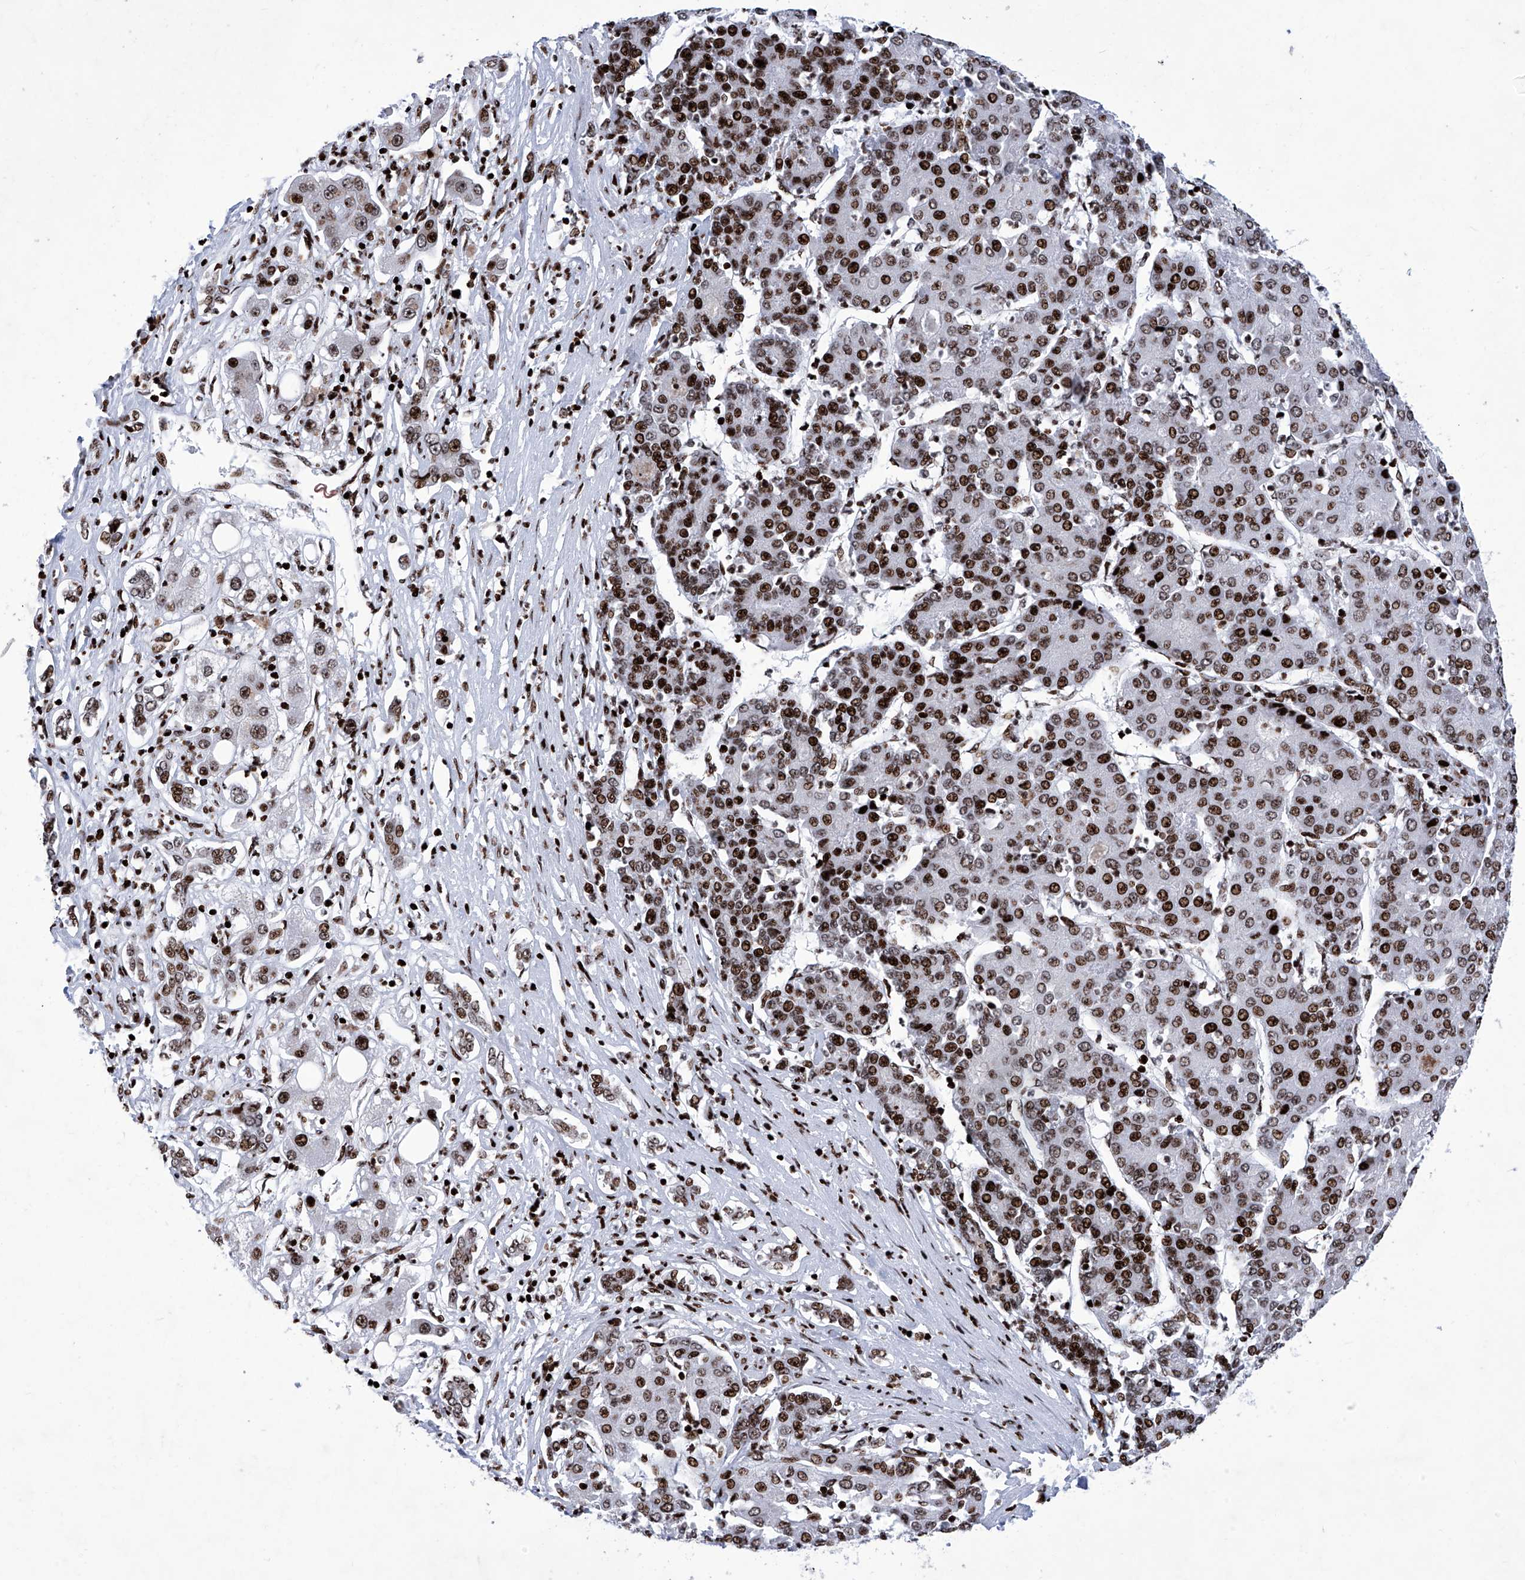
{"staining": {"intensity": "strong", "quantity": ">75%", "location": "nuclear"}, "tissue": "liver cancer", "cell_type": "Tumor cells", "image_type": "cancer", "snomed": [{"axis": "morphology", "description": "Carcinoma, Hepatocellular, NOS"}, {"axis": "topography", "description": "Liver"}], "caption": "An immunohistochemistry photomicrograph of tumor tissue is shown. Protein staining in brown labels strong nuclear positivity in liver cancer (hepatocellular carcinoma) within tumor cells.", "gene": "HEY2", "patient": {"sex": "male", "age": 65}}